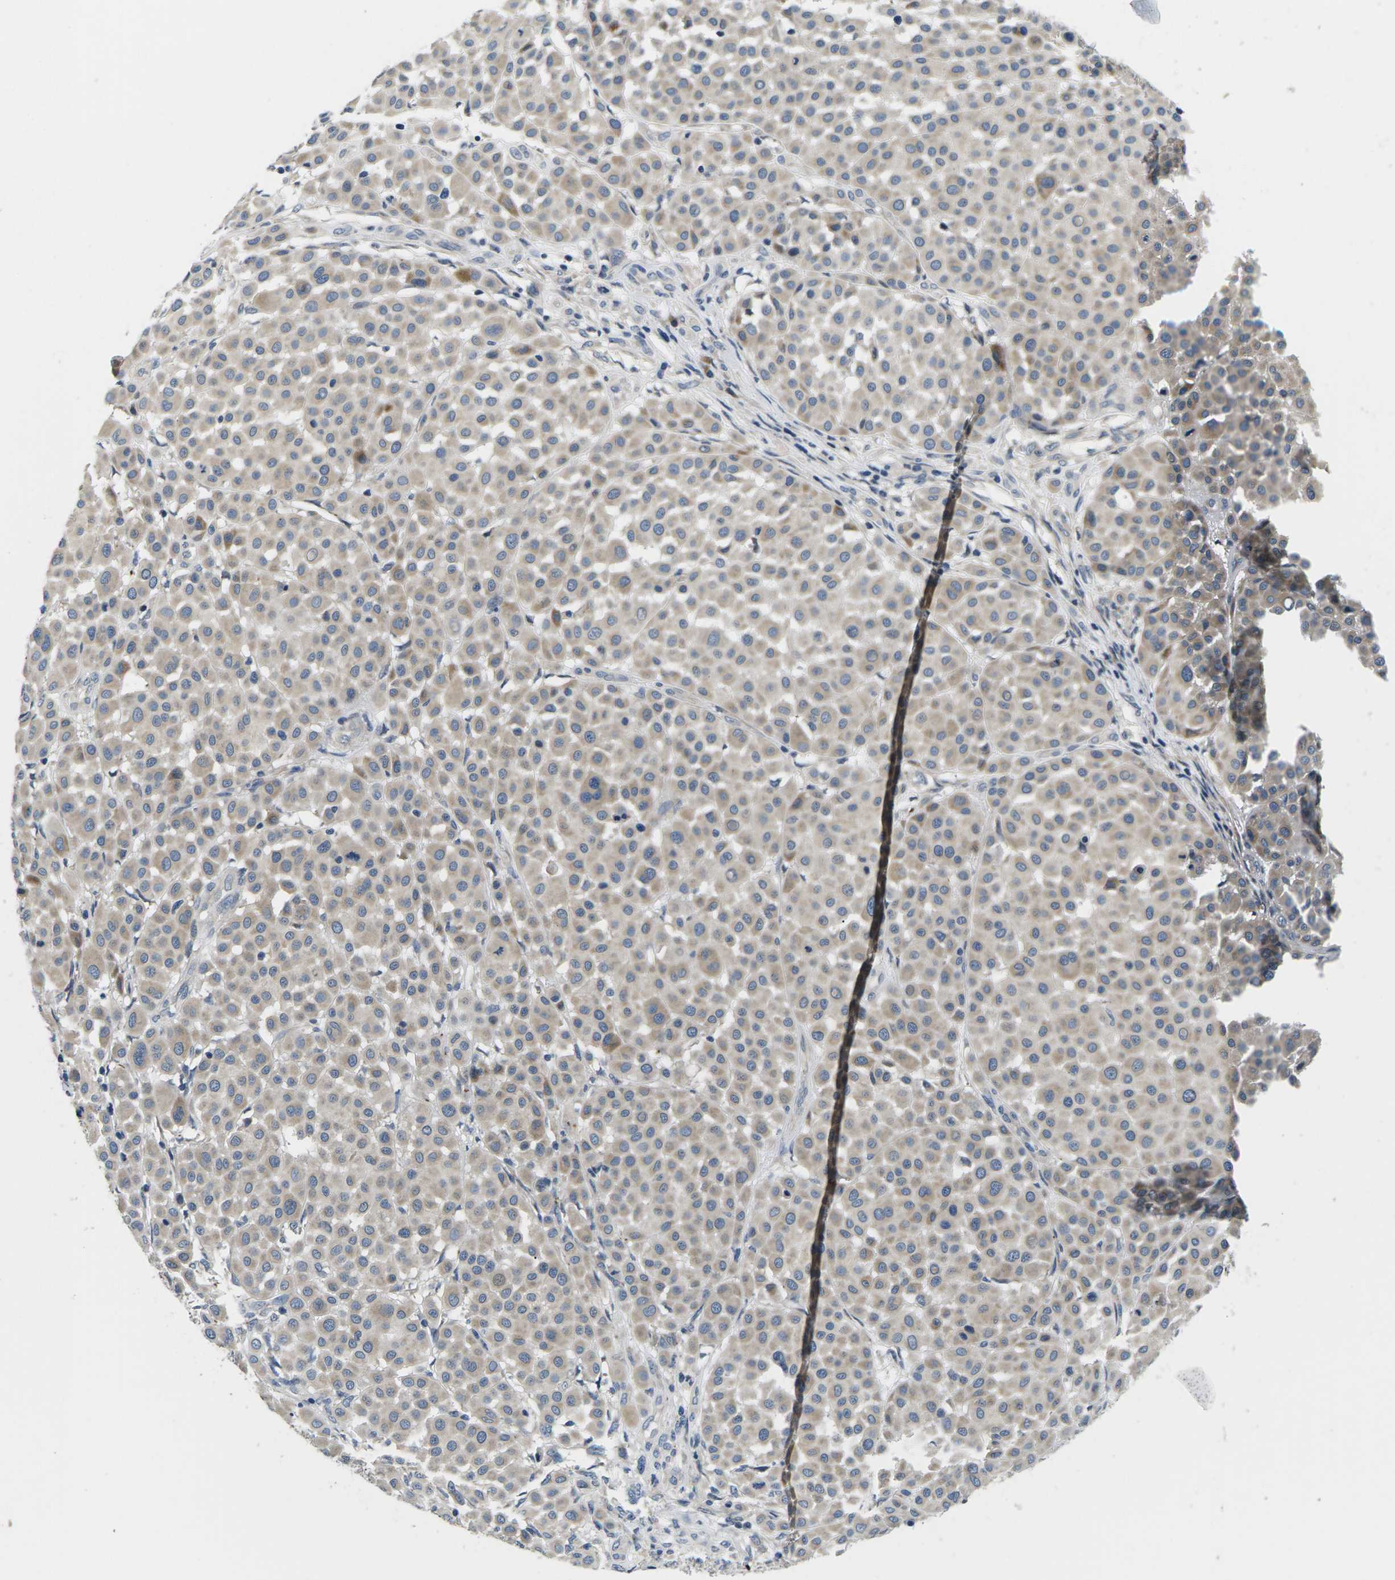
{"staining": {"intensity": "weak", "quantity": "25%-75%", "location": "cytoplasmic/membranous"}, "tissue": "melanoma", "cell_type": "Tumor cells", "image_type": "cancer", "snomed": [{"axis": "morphology", "description": "Malignant melanoma, Metastatic site"}, {"axis": "topography", "description": "Soft tissue"}], "caption": "Brown immunohistochemical staining in human melanoma displays weak cytoplasmic/membranous positivity in approximately 25%-75% of tumor cells.", "gene": "ERGIC3", "patient": {"sex": "male", "age": 41}}